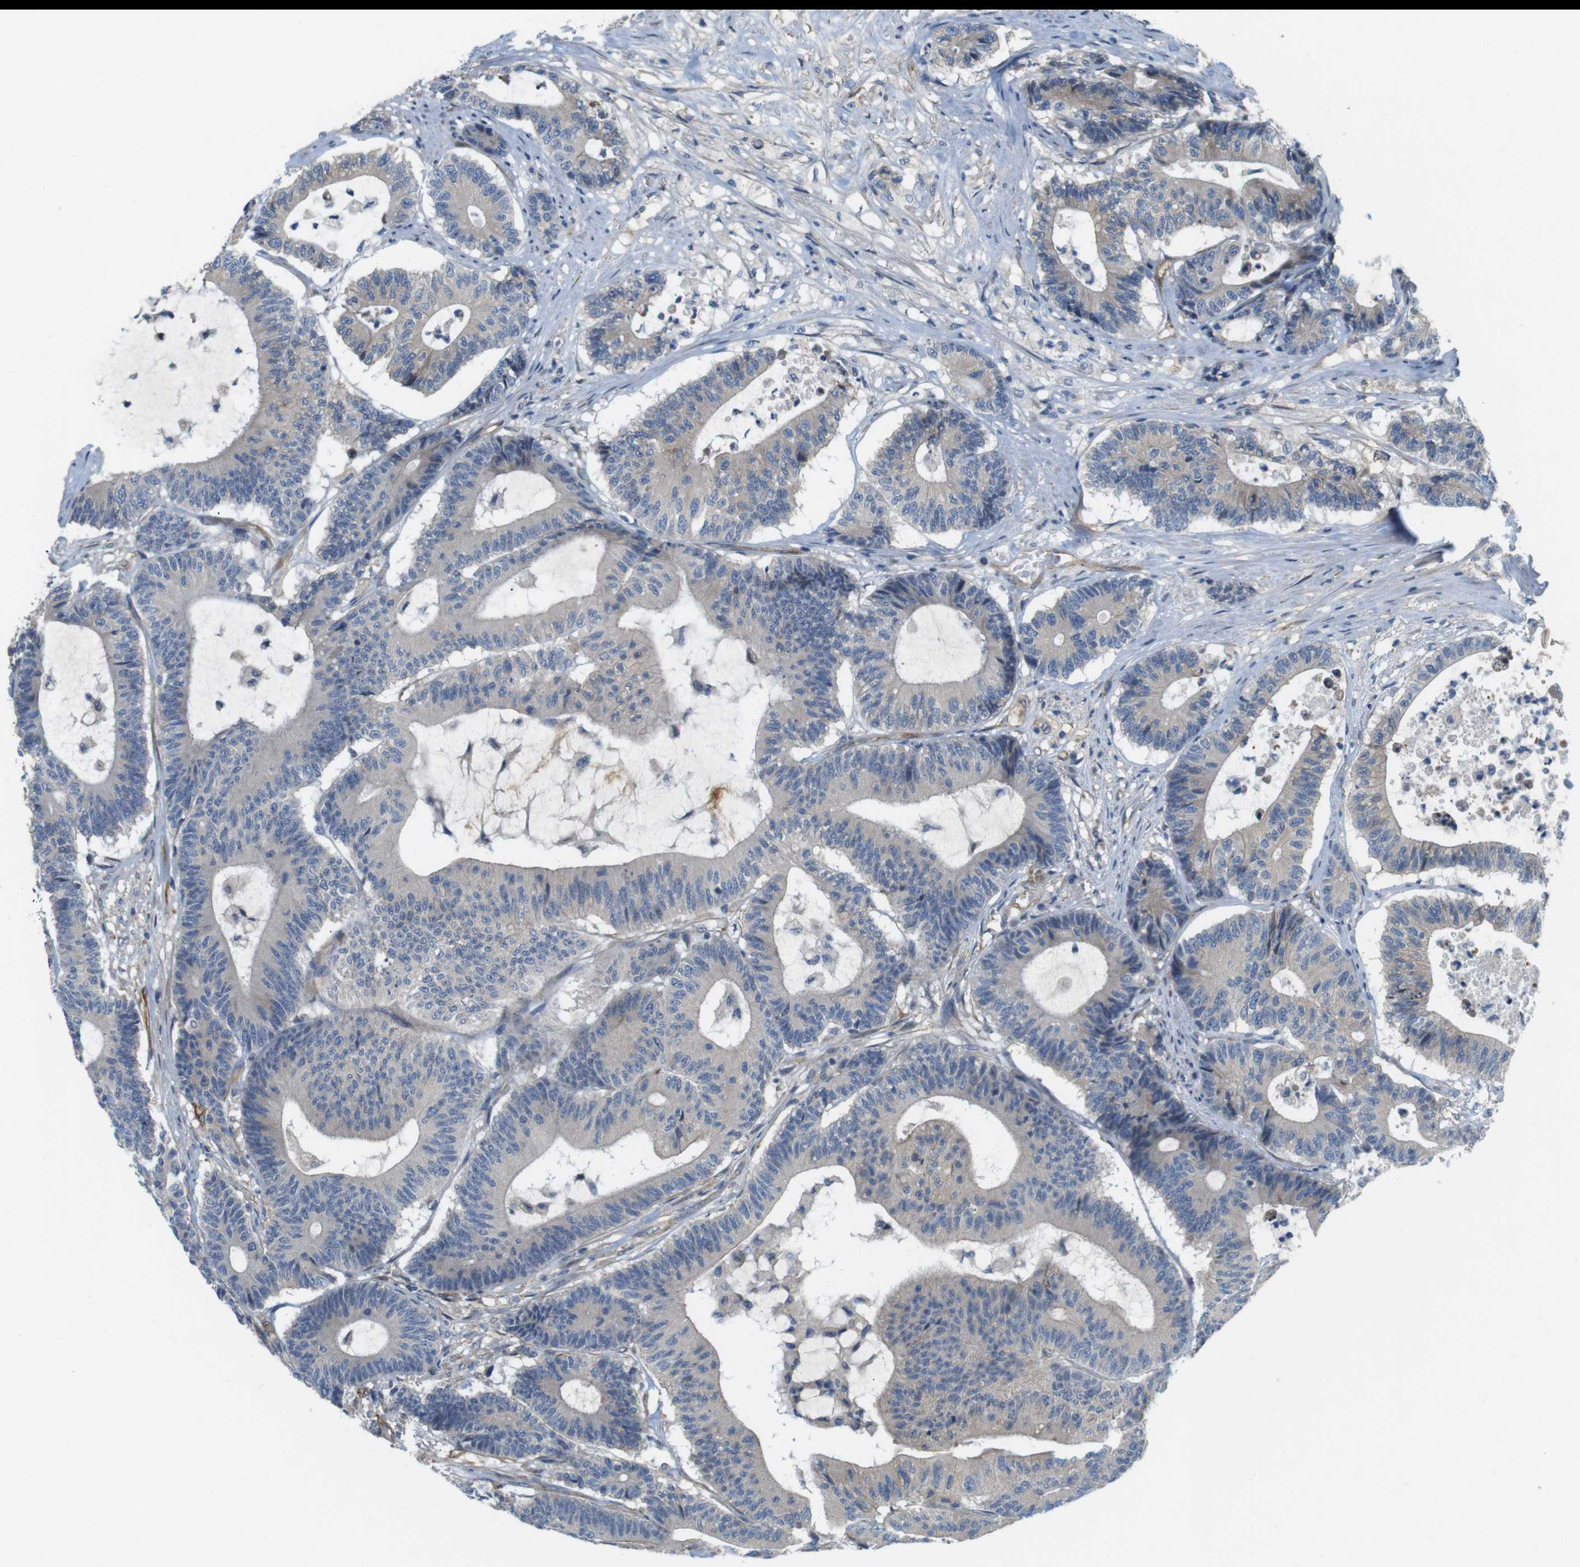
{"staining": {"intensity": "weak", "quantity": ">75%", "location": "cytoplasmic/membranous"}, "tissue": "colorectal cancer", "cell_type": "Tumor cells", "image_type": "cancer", "snomed": [{"axis": "morphology", "description": "Adenocarcinoma, NOS"}, {"axis": "topography", "description": "Colon"}], "caption": "Protein staining displays weak cytoplasmic/membranous positivity in about >75% of tumor cells in colorectal adenocarcinoma.", "gene": "BVES", "patient": {"sex": "female", "age": 84}}